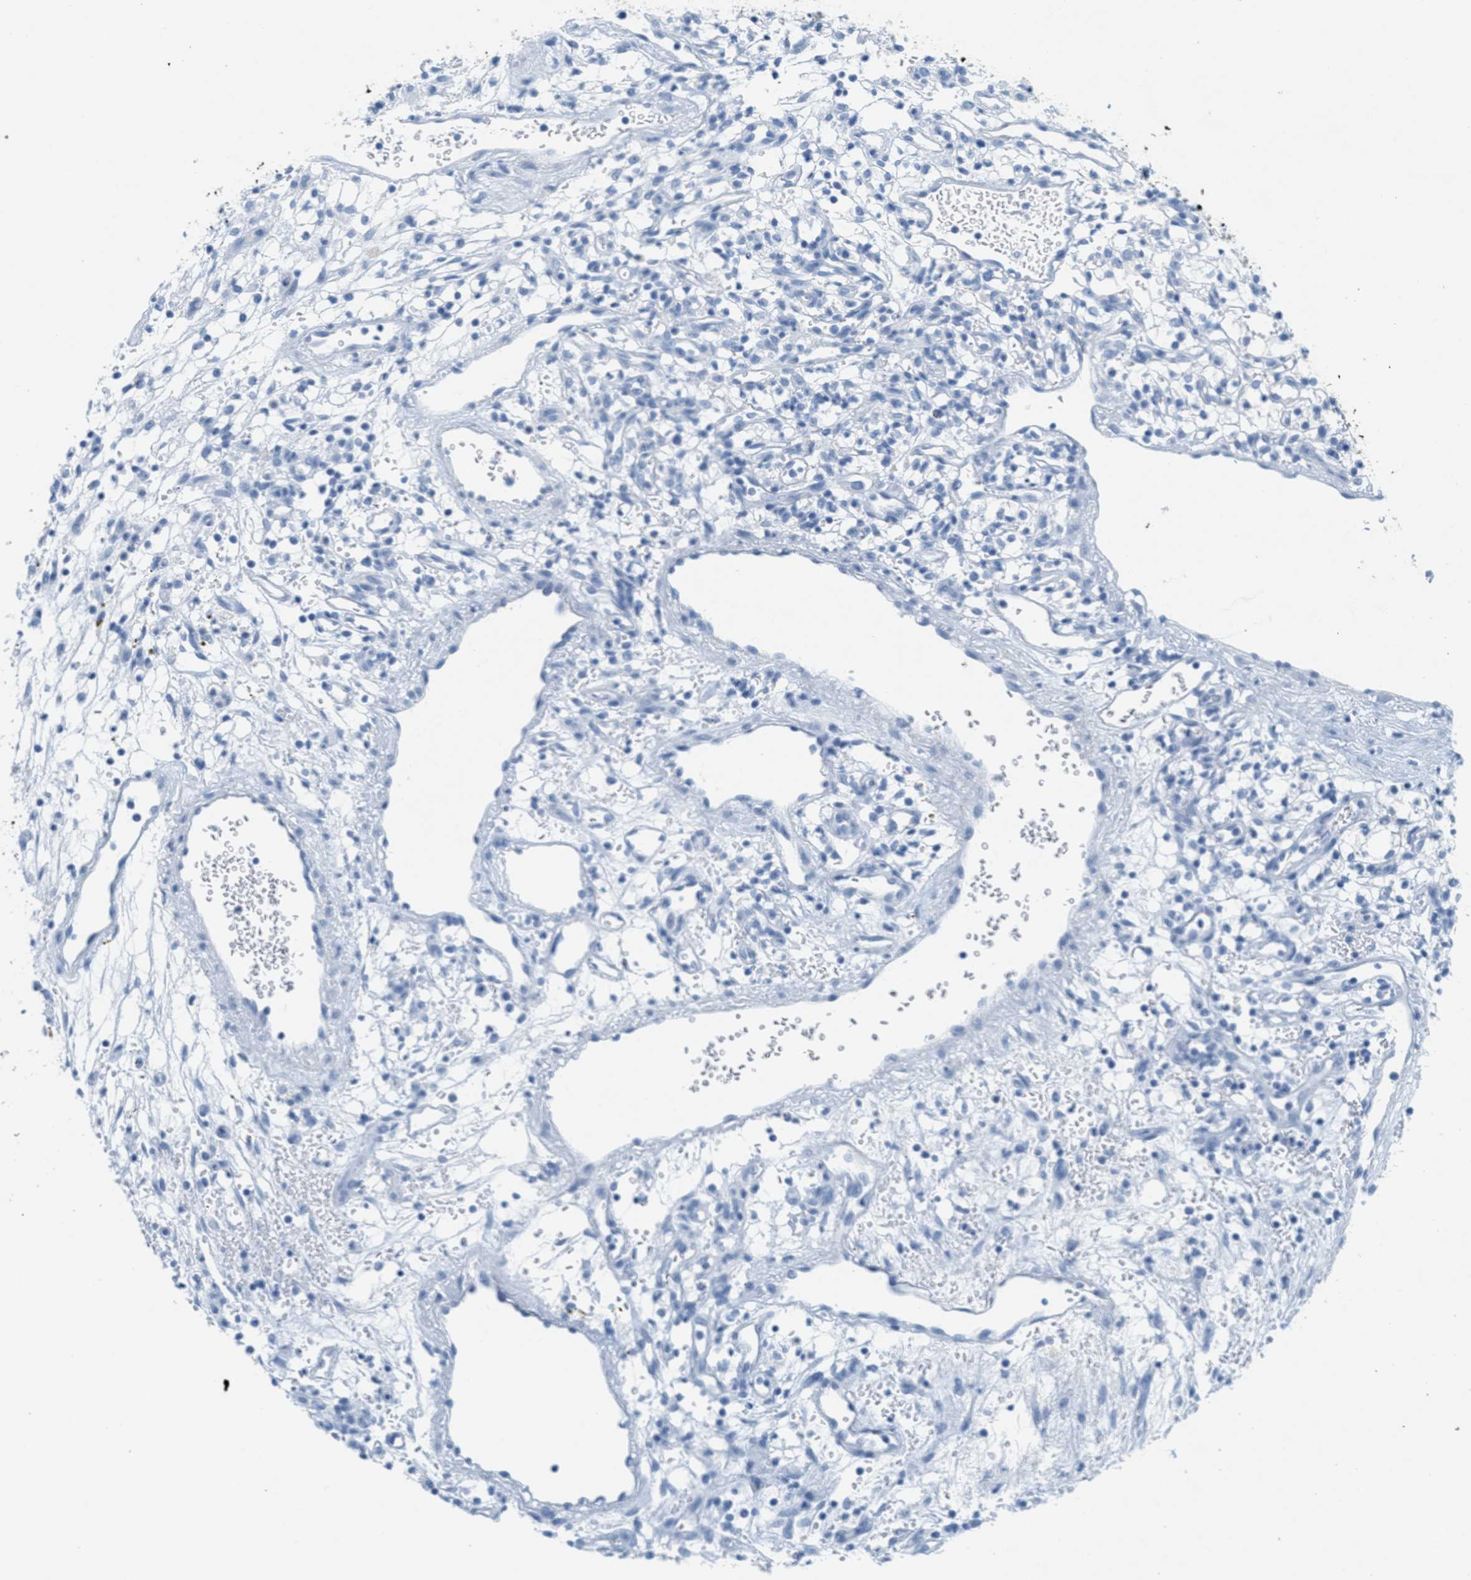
{"staining": {"intensity": "negative", "quantity": "none", "location": "none"}, "tissue": "renal cancer", "cell_type": "Tumor cells", "image_type": "cancer", "snomed": [{"axis": "morphology", "description": "Adenocarcinoma, NOS"}, {"axis": "topography", "description": "Kidney"}], "caption": "Immunohistochemistry micrograph of neoplastic tissue: renal cancer (adenocarcinoma) stained with DAB (3,3'-diaminobenzidine) reveals no significant protein staining in tumor cells. The staining was performed using DAB (3,3'-diaminobenzidine) to visualize the protein expression in brown, while the nuclei were stained in blue with hematoxylin (Magnification: 20x).", "gene": "GPM6A", "patient": {"sex": "male", "age": 59}}